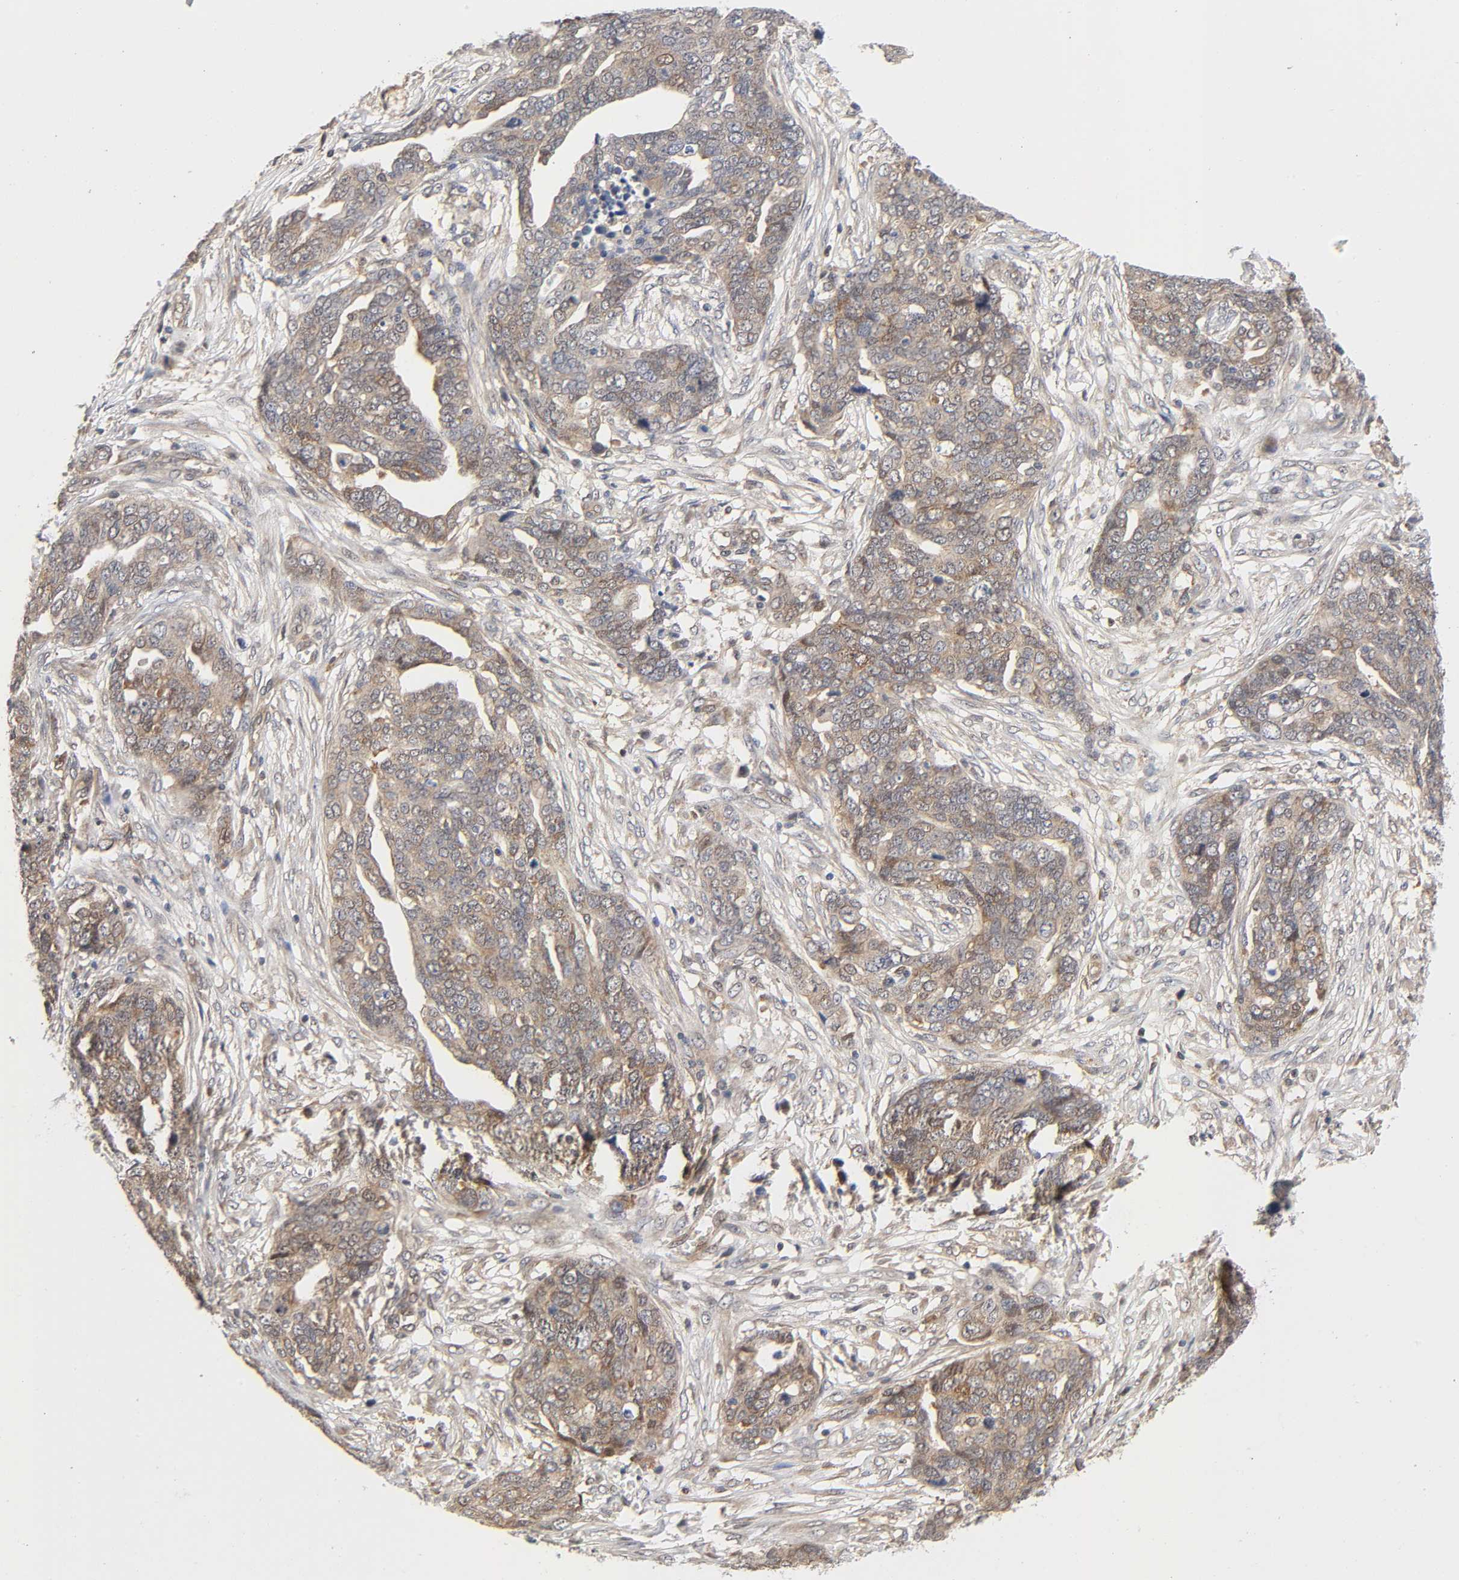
{"staining": {"intensity": "weak", "quantity": ">75%", "location": "cytoplasmic/membranous,nuclear"}, "tissue": "ovarian cancer", "cell_type": "Tumor cells", "image_type": "cancer", "snomed": [{"axis": "morphology", "description": "Normal tissue, NOS"}, {"axis": "morphology", "description": "Cystadenocarcinoma, serous, NOS"}, {"axis": "topography", "description": "Fallopian tube"}, {"axis": "topography", "description": "Ovary"}], "caption": "Immunohistochemical staining of ovarian cancer (serous cystadenocarcinoma) demonstrates weak cytoplasmic/membranous and nuclear protein positivity in about >75% of tumor cells. (DAB = brown stain, brightfield microscopy at high magnification).", "gene": "CASP9", "patient": {"sex": "female", "age": 56}}